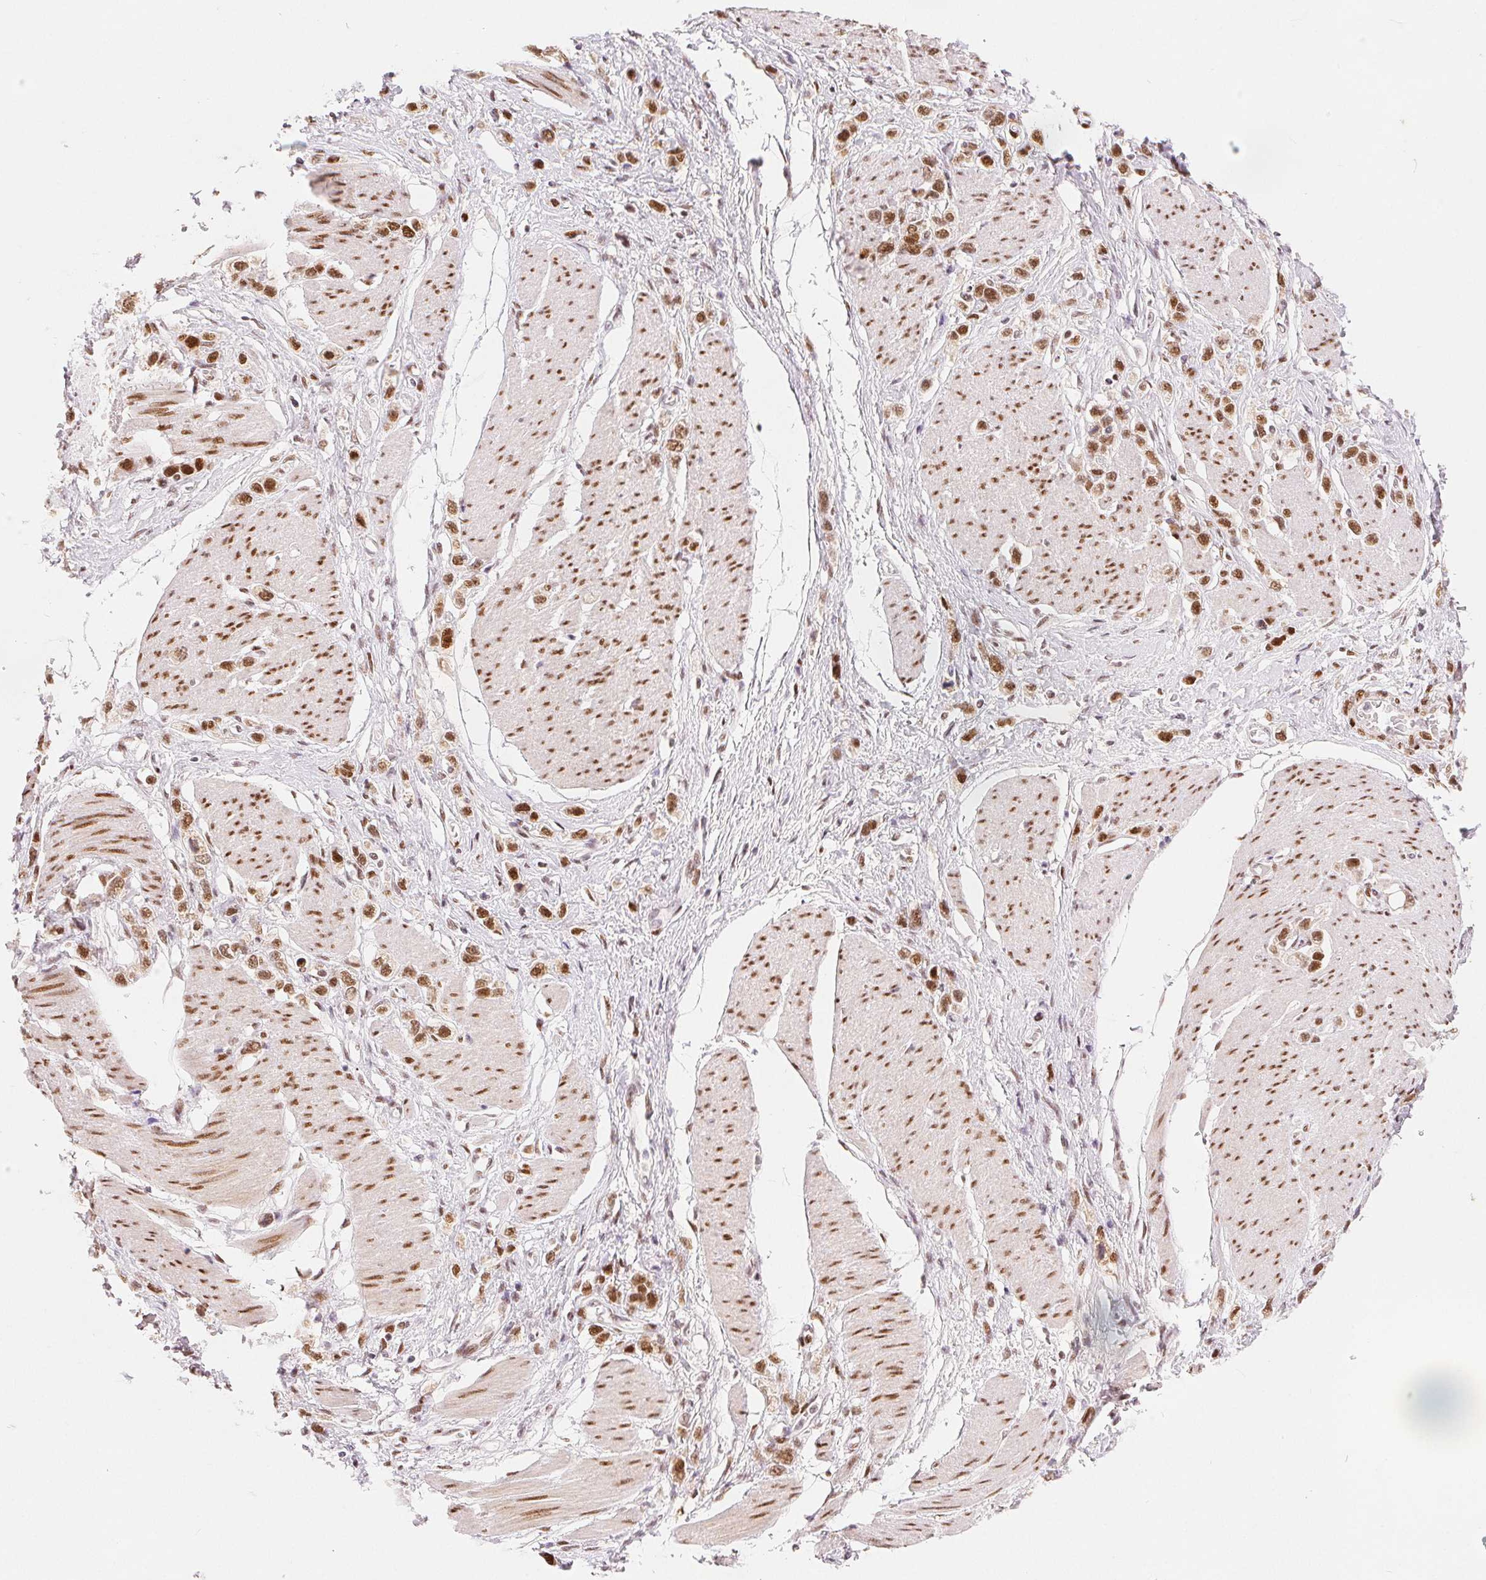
{"staining": {"intensity": "moderate", "quantity": ">75%", "location": "nuclear"}, "tissue": "stomach cancer", "cell_type": "Tumor cells", "image_type": "cancer", "snomed": [{"axis": "morphology", "description": "Adenocarcinoma, NOS"}, {"axis": "topography", "description": "Stomach"}], "caption": "The immunohistochemical stain highlights moderate nuclear expression in tumor cells of stomach cancer tissue.", "gene": "ZNF703", "patient": {"sex": "female", "age": 65}}